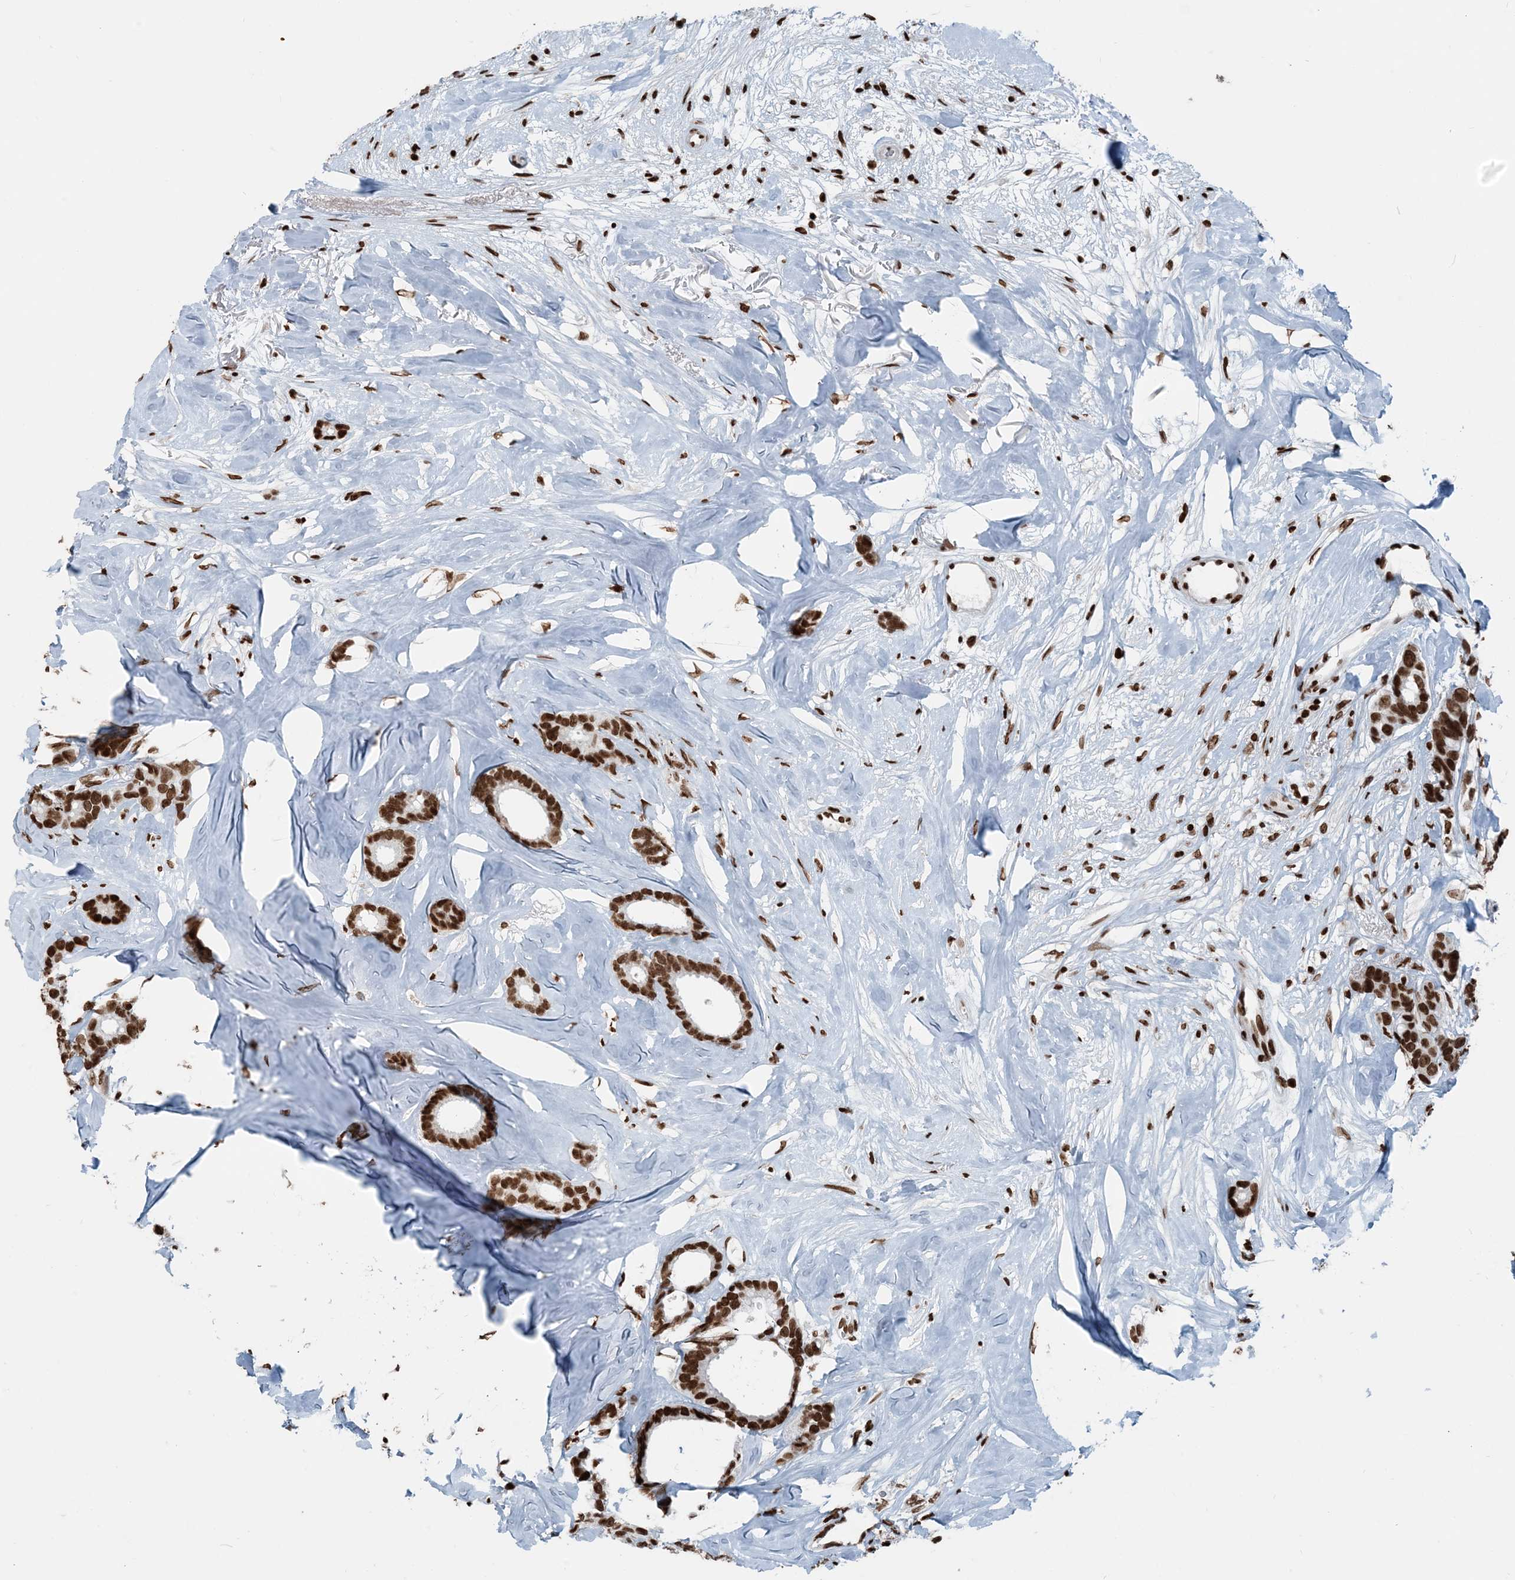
{"staining": {"intensity": "strong", "quantity": ">75%", "location": "nuclear"}, "tissue": "breast cancer", "cell_type": "Tumor cells", "image_type": "cancer", "snomed": [{"axis": "morphology", "description": "Duct carcinoma"}, {"axis": "topography", "description": "Breast"}], "caption": "A photomicrograph of human breast cancer (invasive ductal carcinoma) stained for a protein displays strong nuclear brown staining in tumor cells.", "gene": "H3-3B", "patient": {"sex": "female", "age": 87}}